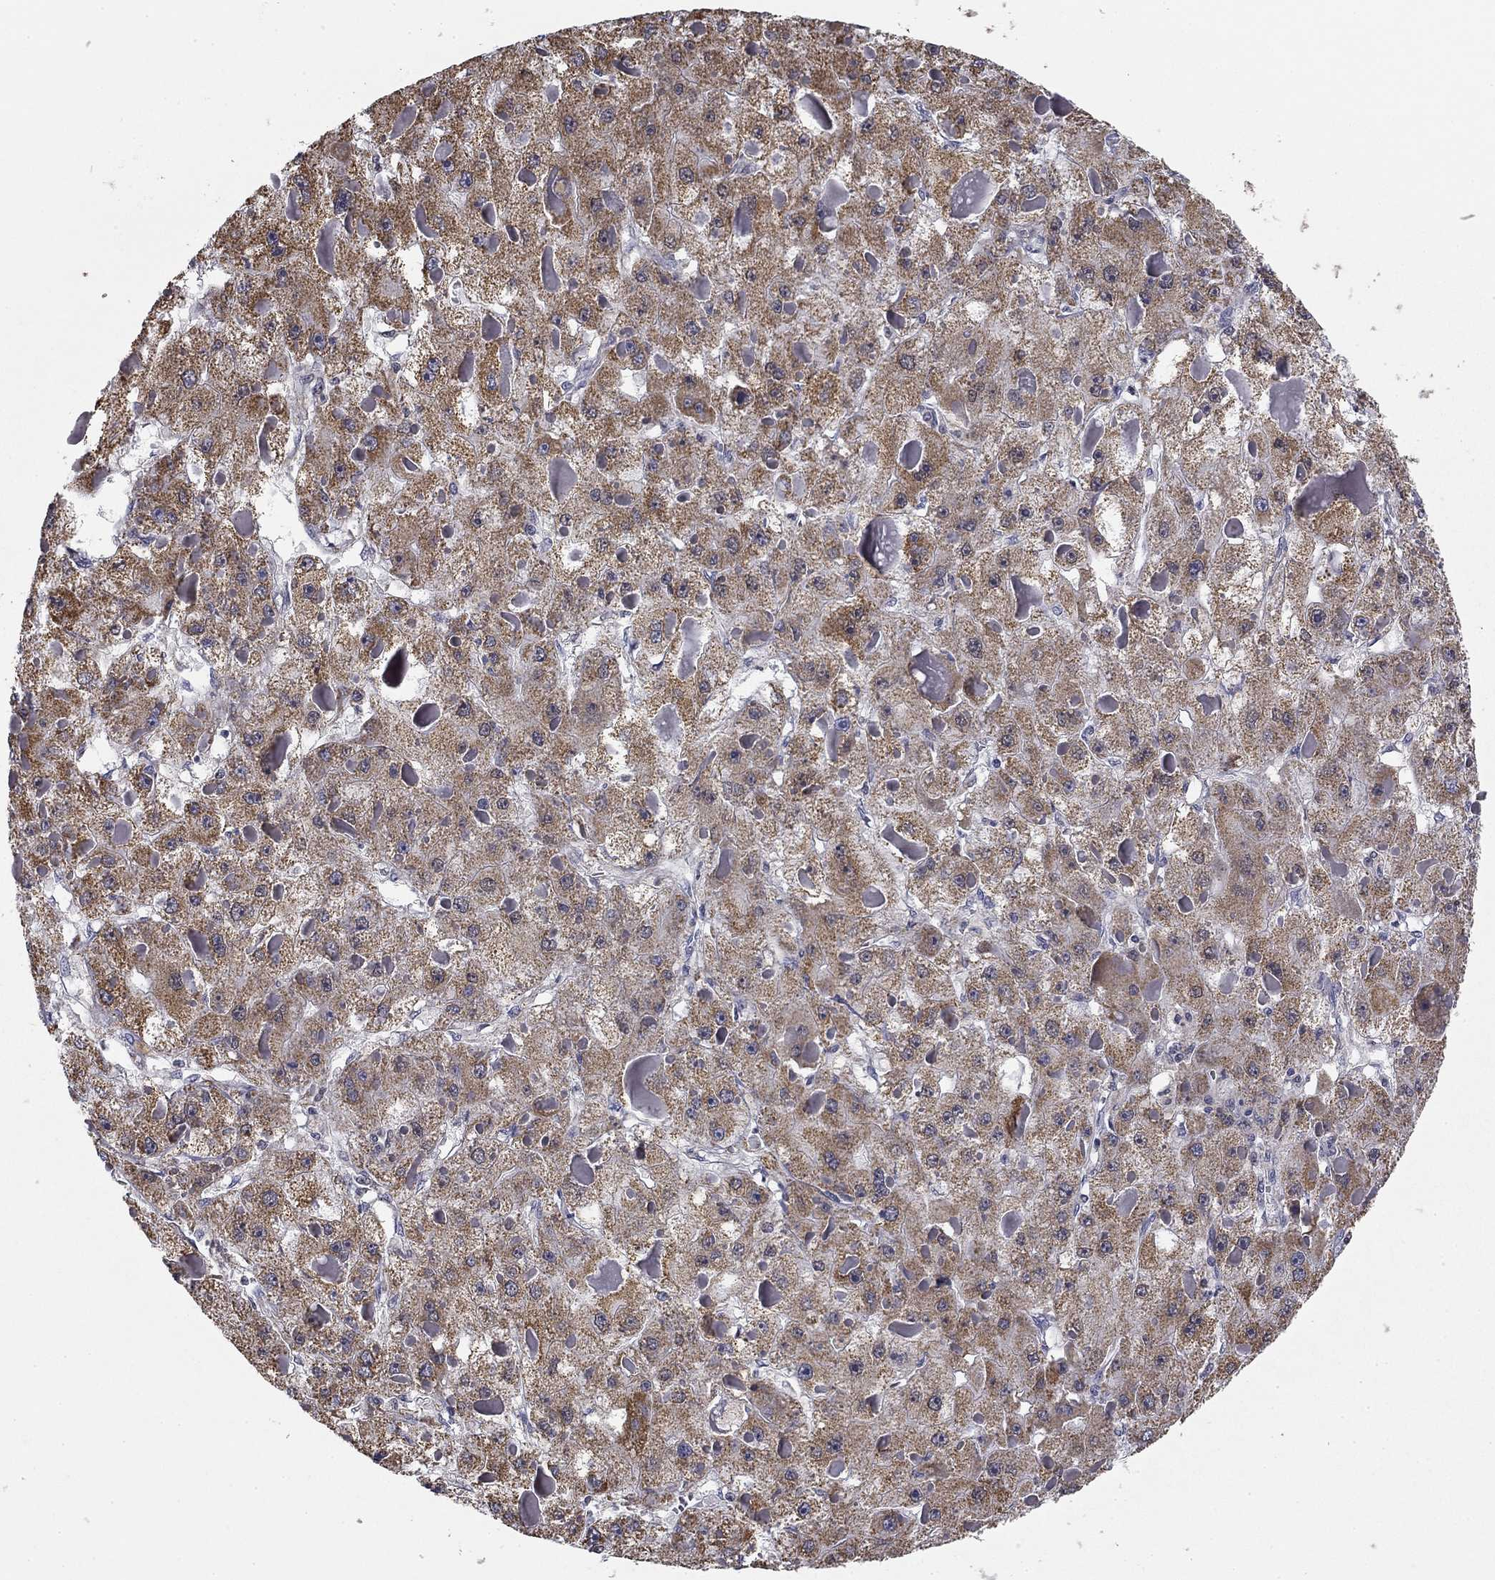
{"staining": {"intensity": "moderate", "quantity": "25%-75%", "location": "cytoplasmic/membranous"}, "tissue": "liver cancer", "cell_type": "Tumor cells", "image_type": "cancer", "snomed": [{"axis": "morphology", "description": "Carcinoma, Hepatocellular, NOS"}, {"axis": "topography", "description": "Liver"}], "caption": "Immunohistochemical staining of liver cancer (hepatocellular carcinoma) displays medium levels of moderate cytoplasmic/membranous positivity in approximately 25%-75% of tumor cells.", "gene": "SLC2A9", "patient": {"sex": "female", "age": 73}}